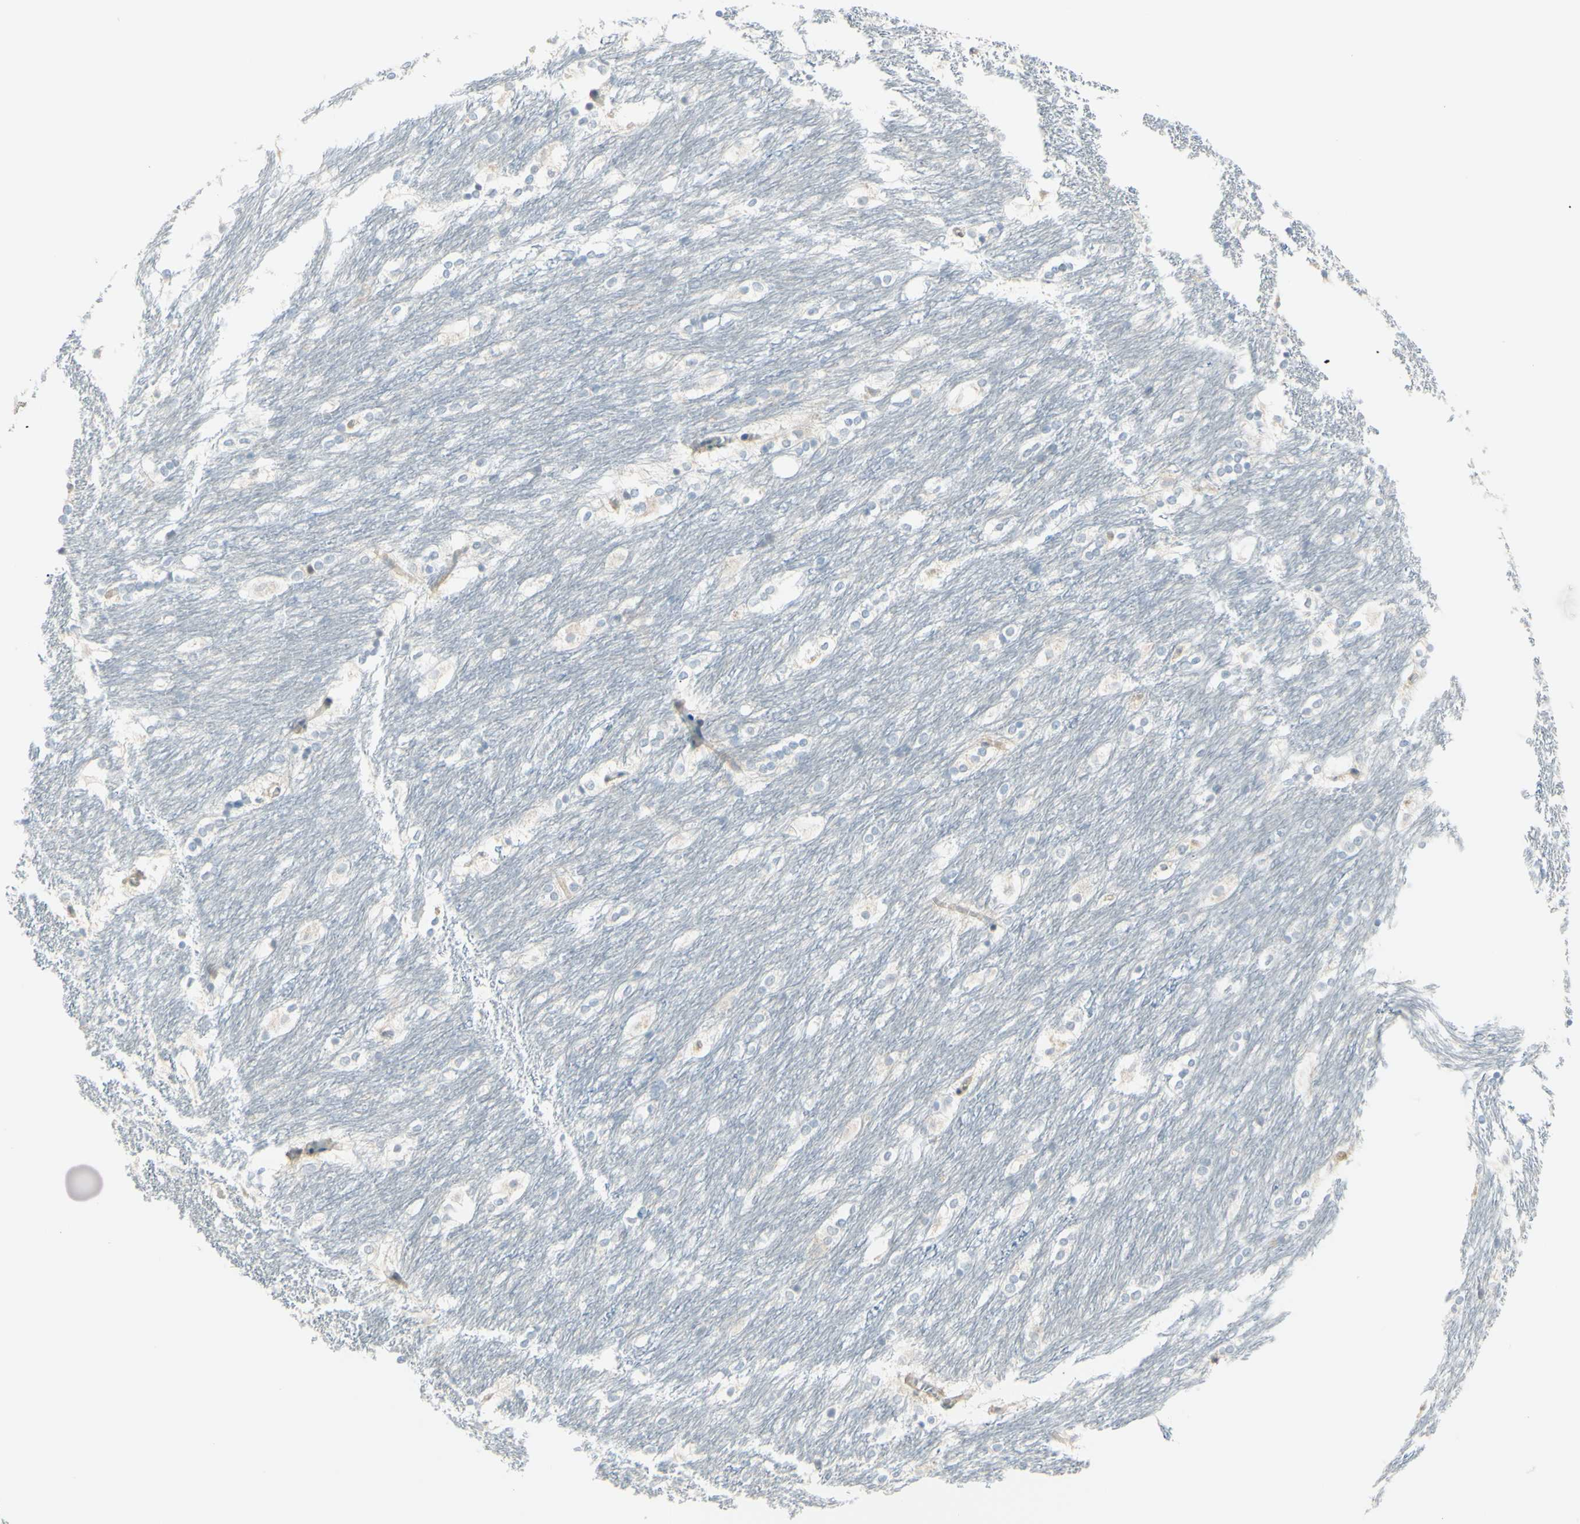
{"staining": {"intensity": "weak", "quantity": "<25%", "location": "cytoplasmic/membranous"}, "tissue": "caudate", "cell_type": "Glial cells", "image_type": "normal", "snomed": [{"axis": "morphology", "description": "Normal tissue, NOS"}, {"axis": "topography", "description": "Lateral ventricle wall"}], "caption": "The photomicrograph shows no staining of glial cells in unremarkable caudate.", "gene": "LMTK2", "patient": {"sex": "female", "age": 19}}